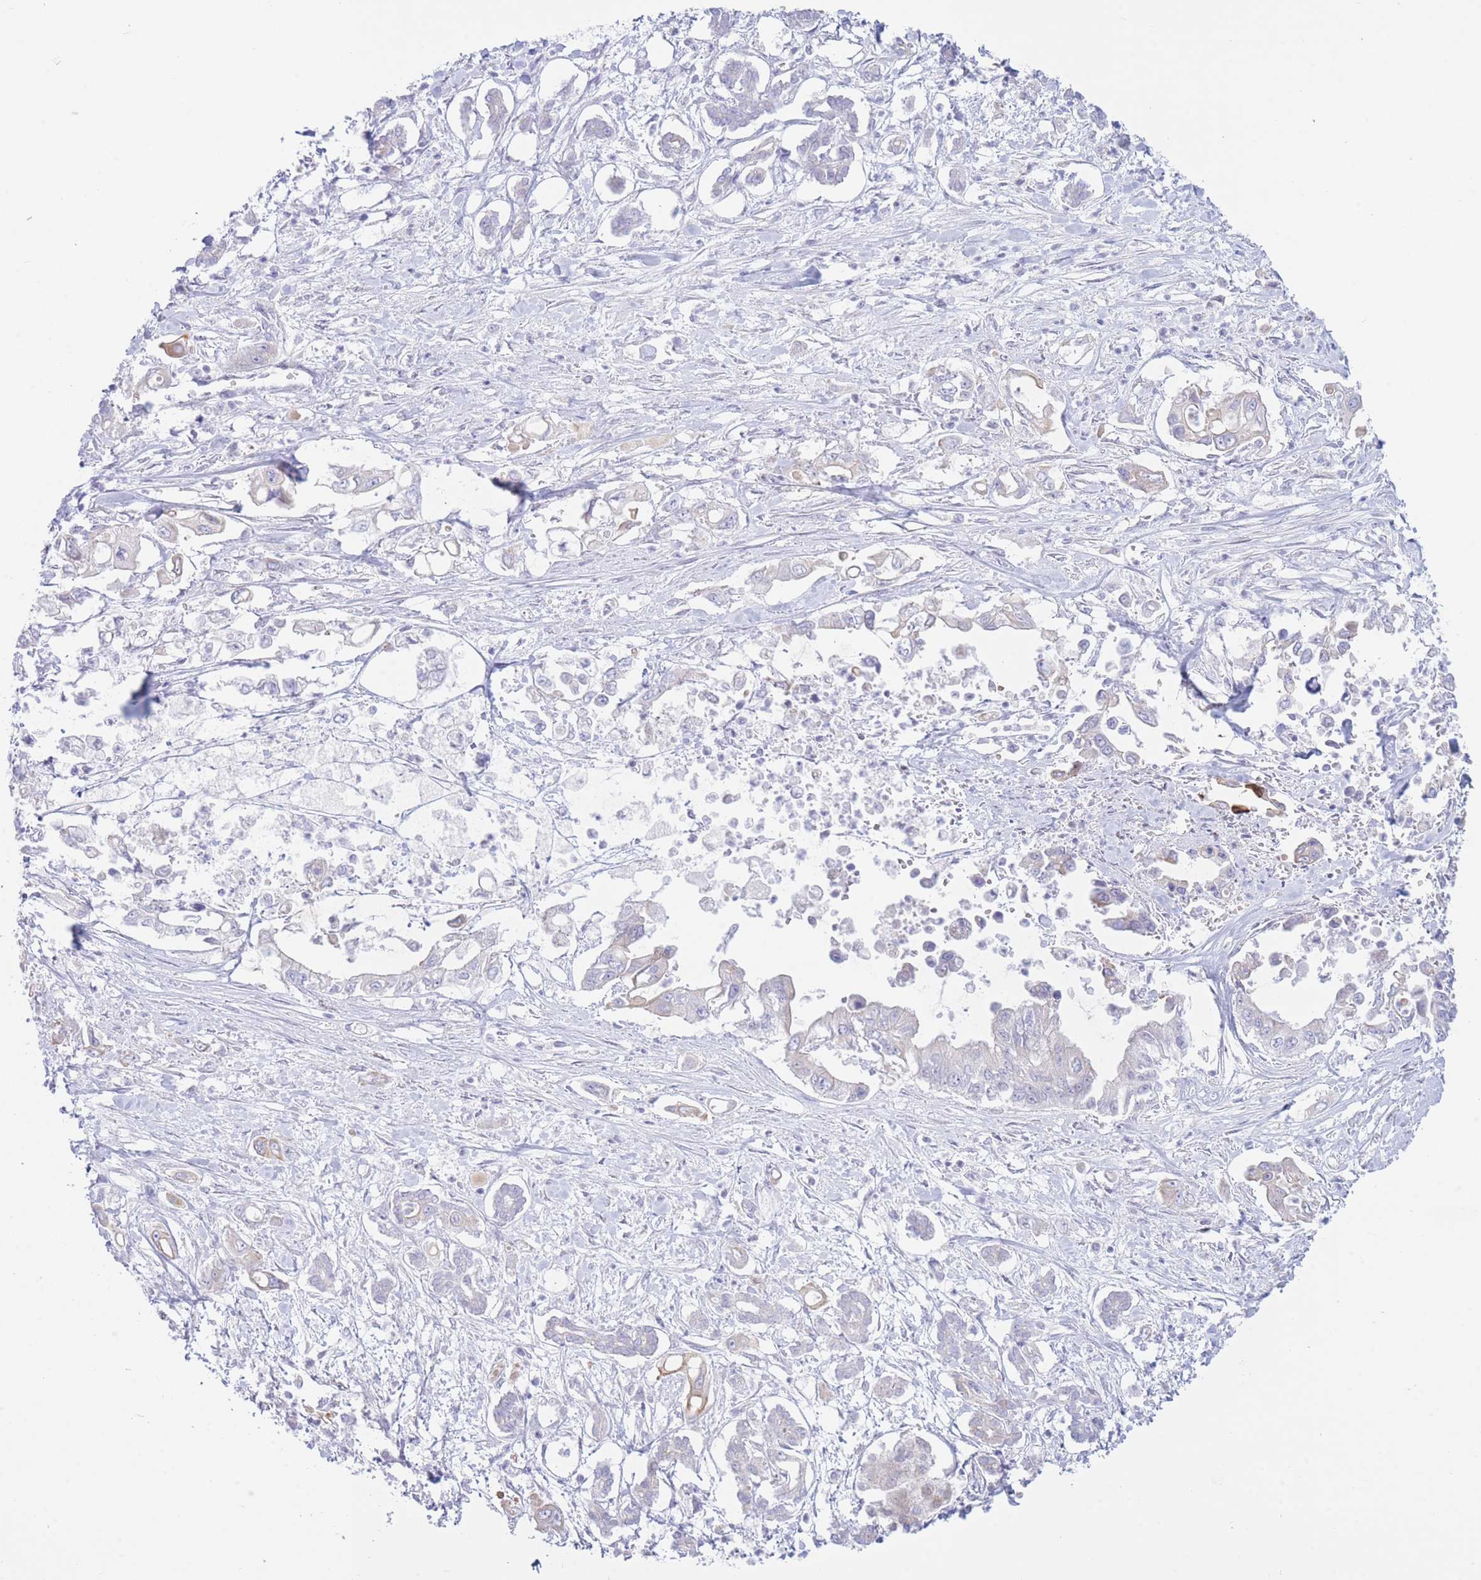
{"staining": {"intensity": "negative", "quantity": "none", "location": "none"}, "tissue": "pancreatic cancer", "cell_type": "Tumor cells", "image_type": "cancer", "snomed": [{"axis": "morphology", "description": "Adenocarcinoma, NOS"}, {"axis": "topography", "description": "Pancreas"}], "caption": "DAB immunohistochemical staining of human pancreatic cancer (adenocarcinoma) exhibits no significant expression in tumor cells.", "gene": "NANP", "patient": {"sex": "male", "age": 61}}